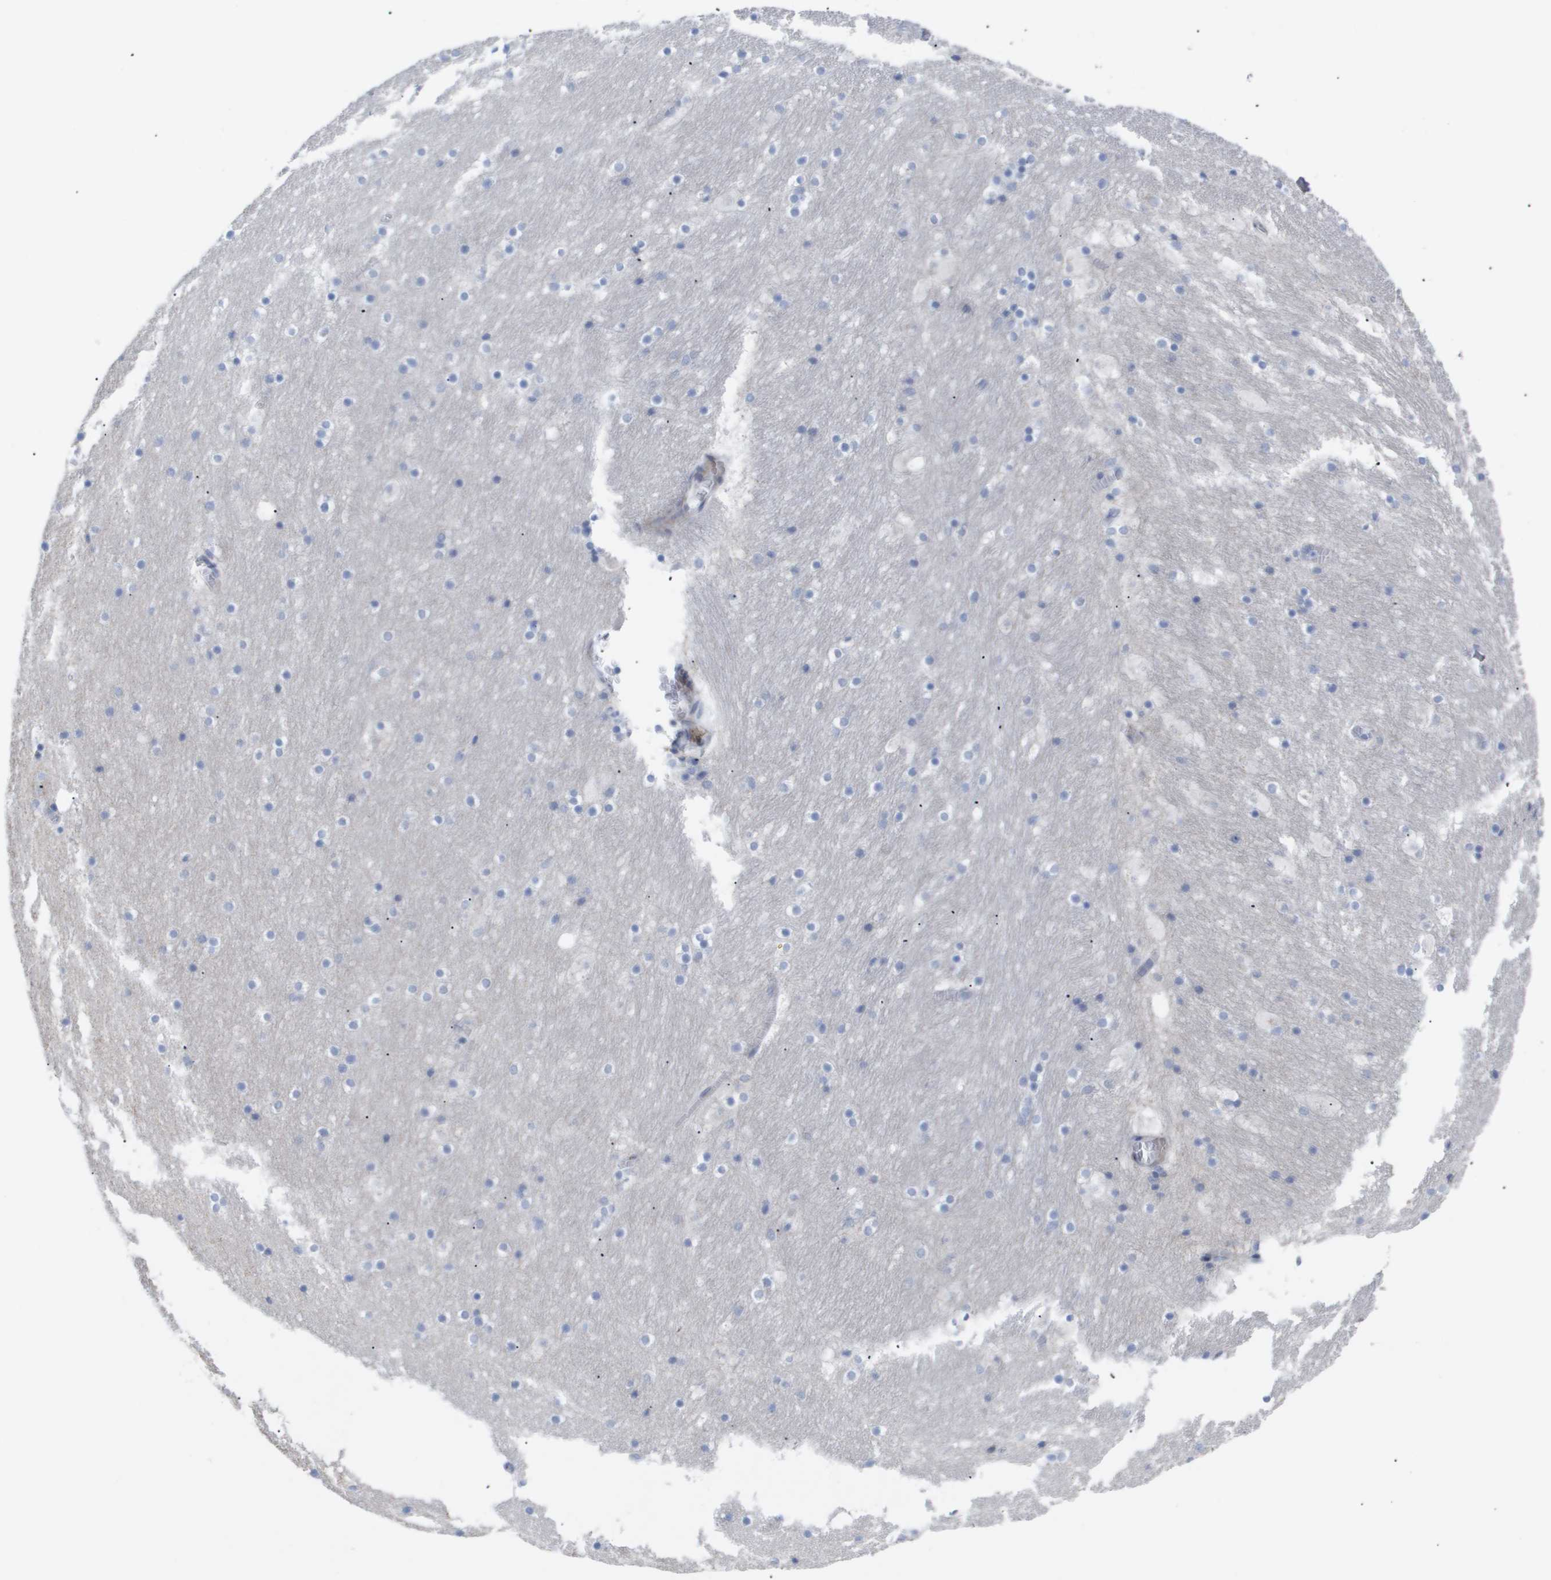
{"staining": {"intensity": "negative", "quantity": "none", "location": "none"}, "tissue": "hippocampus", "cell_type": "Glial cells", "image_type": "normal", "snomed": [{"axis": "morphology", "description": "Normal tissue, NOS"}, {"axis": "topography", "description": "Hippocampus"}], "caption": "Immunohistochemistry image of benign human hippocampus stained for a protein (brown), which reveals no positivity in glial cells.", "gene": "CAV3", "patient": {"sex": "male", "age": 45}}